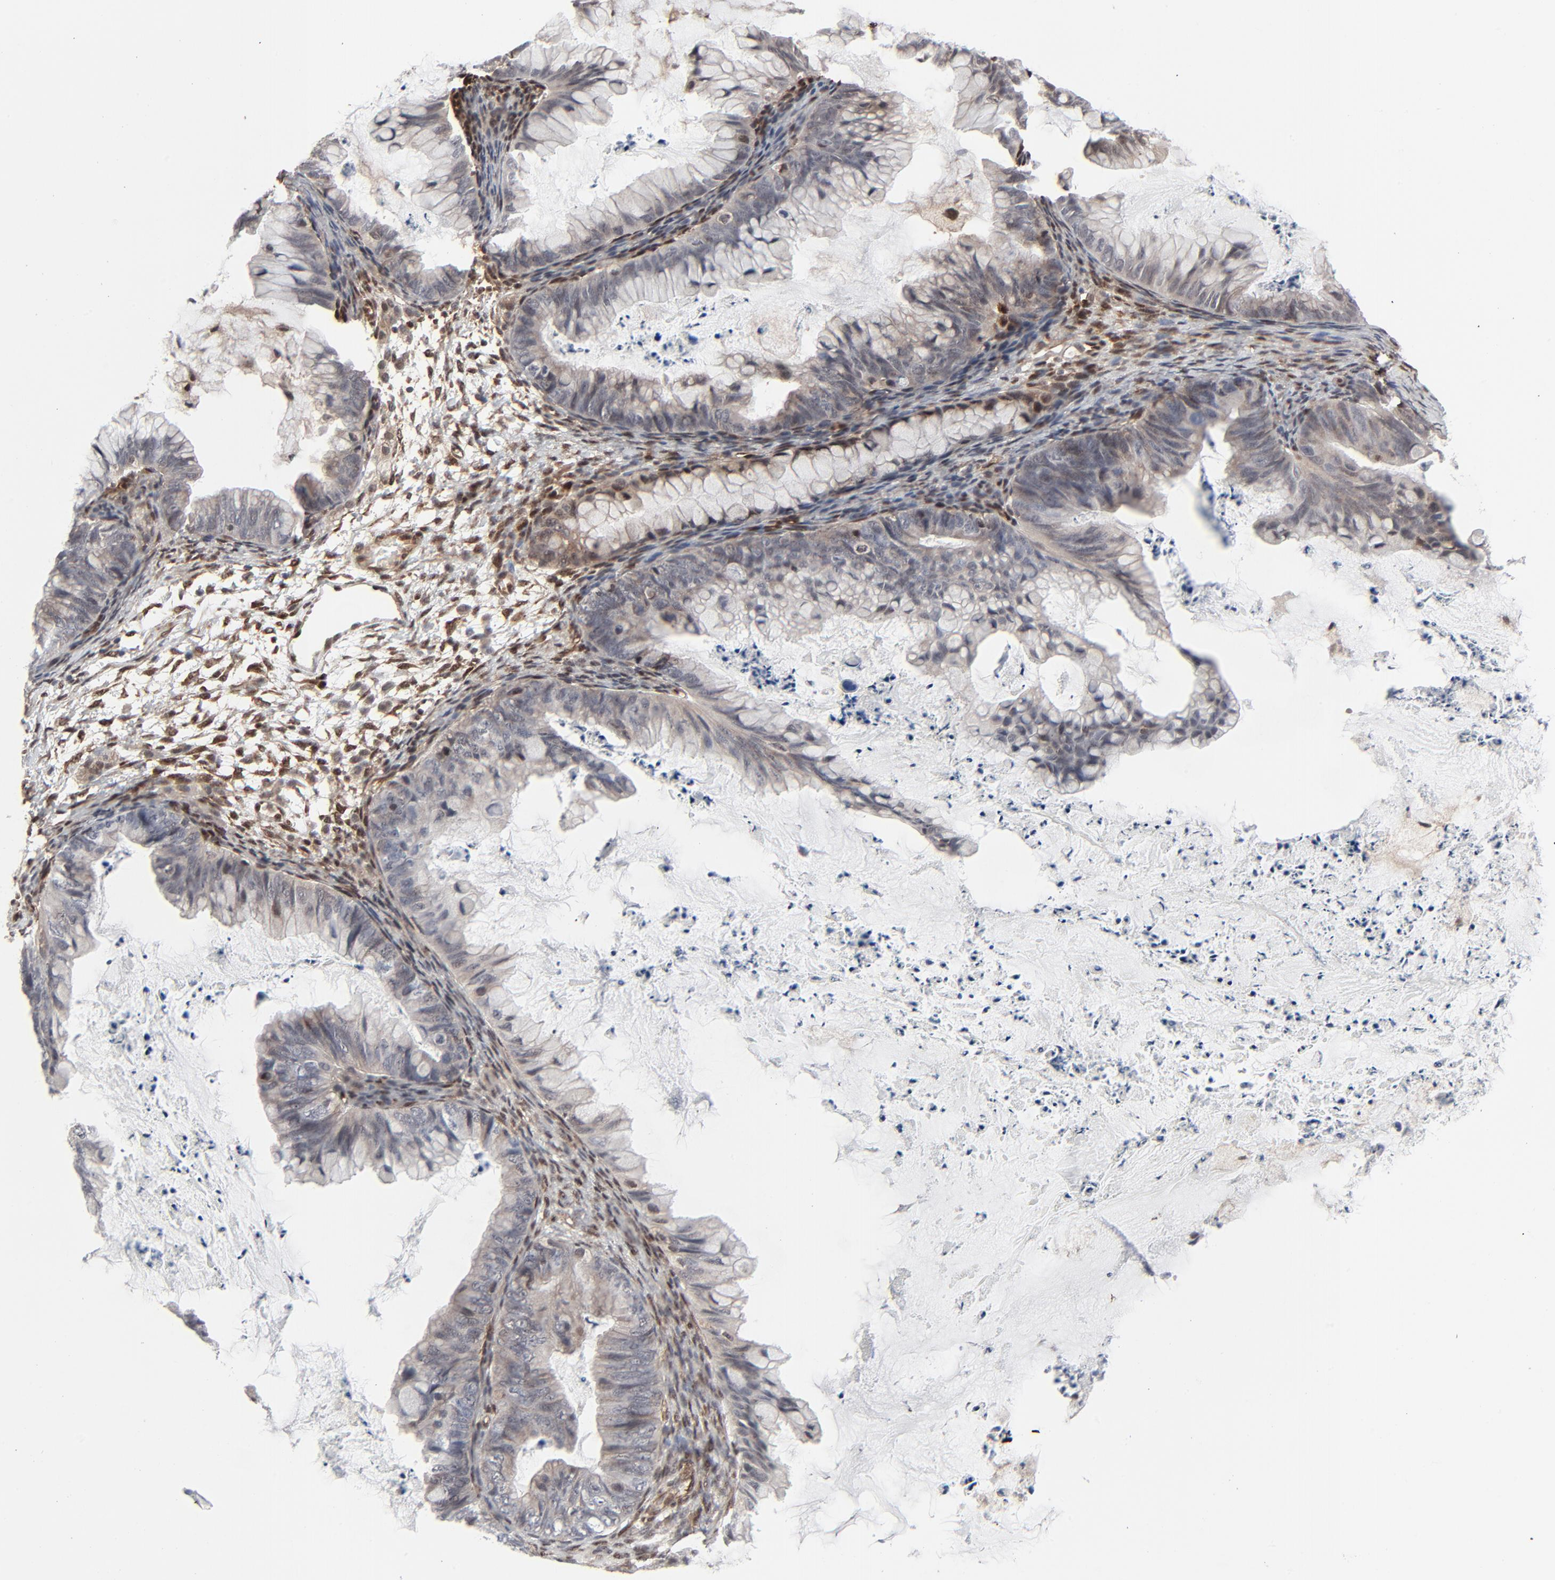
{"staining": {"intensity": "weak", "quantity": "<25%", "location": "cytoplasmic/membranous,nuclear"}, "tissue": "ovarian cancer", "cell_type": "Tumor cells", "image_type": "cancer", "snomed": [{"axis": "morphology", "description": "Cystadenocarcinoma, mucinous, NOS"}, {"axis": "topography", "description": "Ovary"}], "caption": "Histopathology image shows no protein staining in tumor cells of ovarian cancer (mucinous cystadenocarcinoma) tissue.", "gene": "AKT1", "patient": {"sex": "female", "age": 36}}